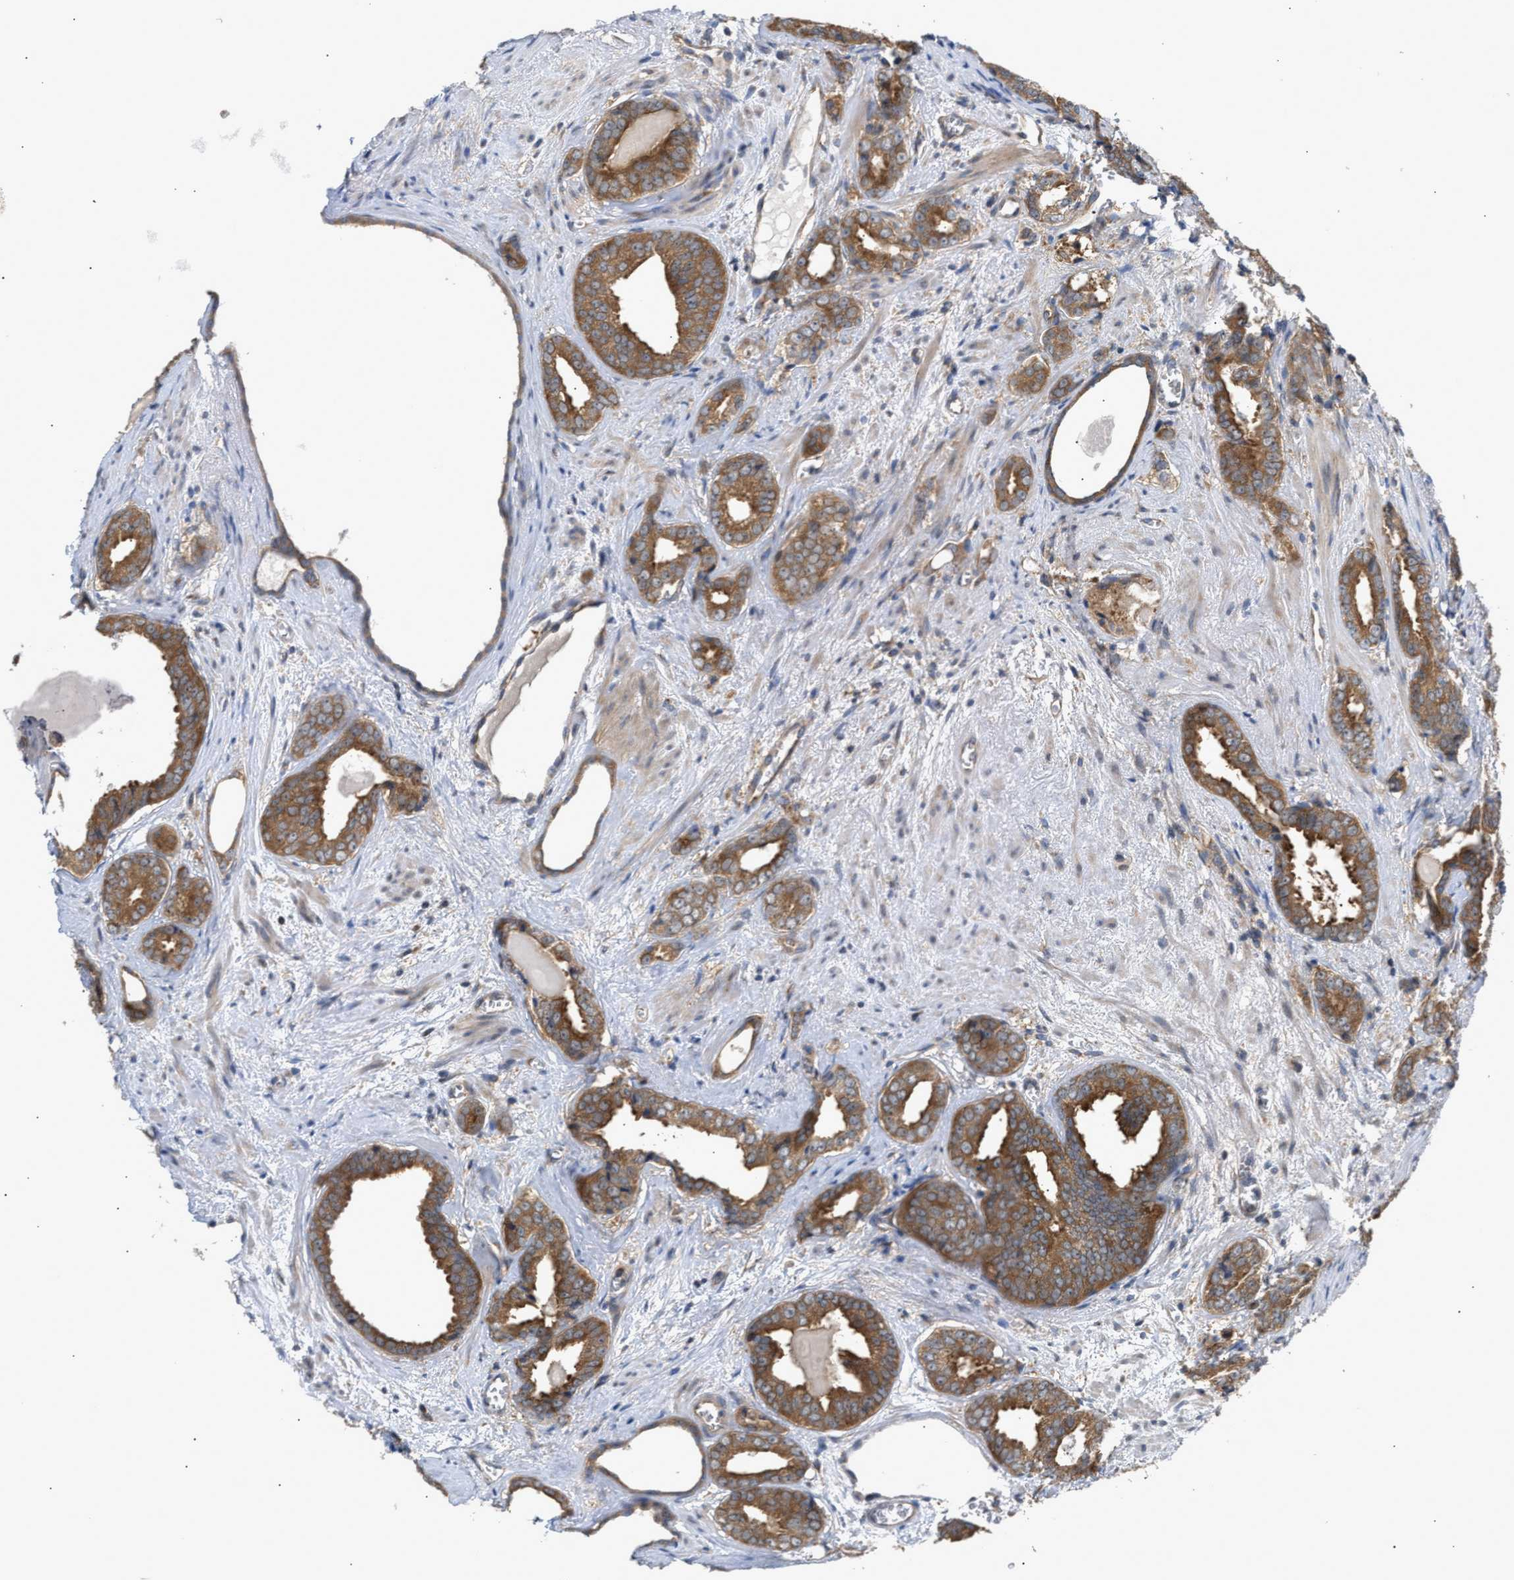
{"staining": {"intensity": "strong", "quantity": ">75%", "location": "cytoplasmic/membranous"}, "tissue": "prostate cancer", "cell_type": "Tumor cells", "image_type": "cancer", "snomed": [{"axis": "morphology", "description": "Adenocarcinoma, Medium grade"}, {"axis": "topography", "description": "Prostate"}], "caption": "Prostate adenocarcinoma (medium-grade) tissue reveals strong cytoplasmic/membranous staining in about >75% of tumor cells, visualized by immunohistochemistry.", "gene": "LAPTM4B", "patient": {"sex": "male", "age": 79}}